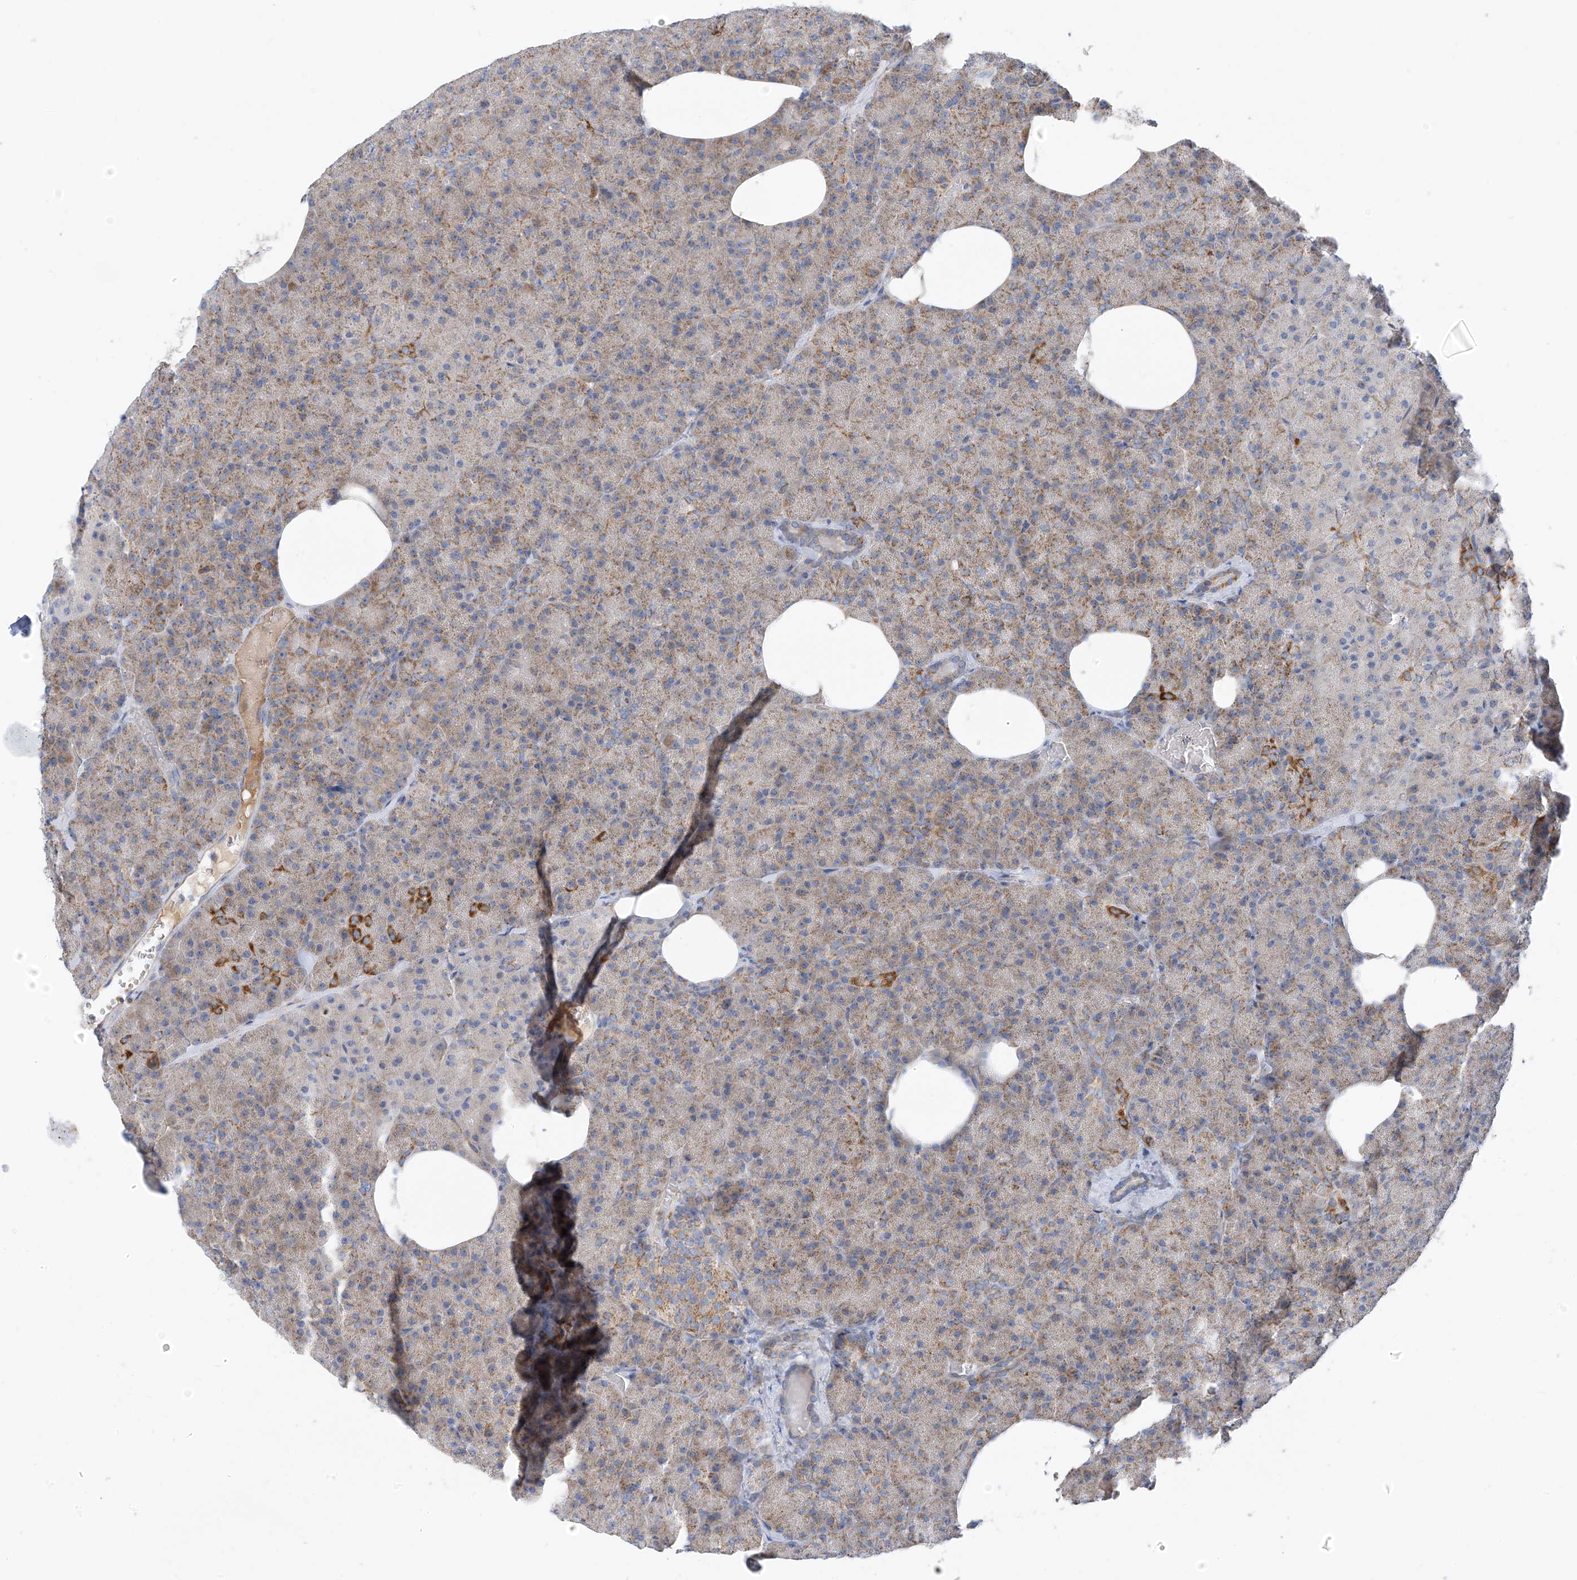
{"staining": {"intensity": "moderate", "quantity": "25%-75%", "location": "cytoplasmic/membranous"}, "tissue": "pancreas", "cell_type": "Exocrine glandular cells", "image_type": "normal", "snomed": [{"axis": "morphology", "description": "Normal tissue, NOS"}, {"axis": "morphology", "description": "Carcinoid, malignant, NOS"}, {"axis": "topography", "description": "Pancreas"}], "caption": "IHC image of normal pancreas stained for a protein (brown), which demonstrates medium levels of moderate cytoplasmic/membranous staining in approximately 25%-75% of exocrine glandular cells.", "gene": "EOMES", "patient": {"sex": "female", "age": 35}}